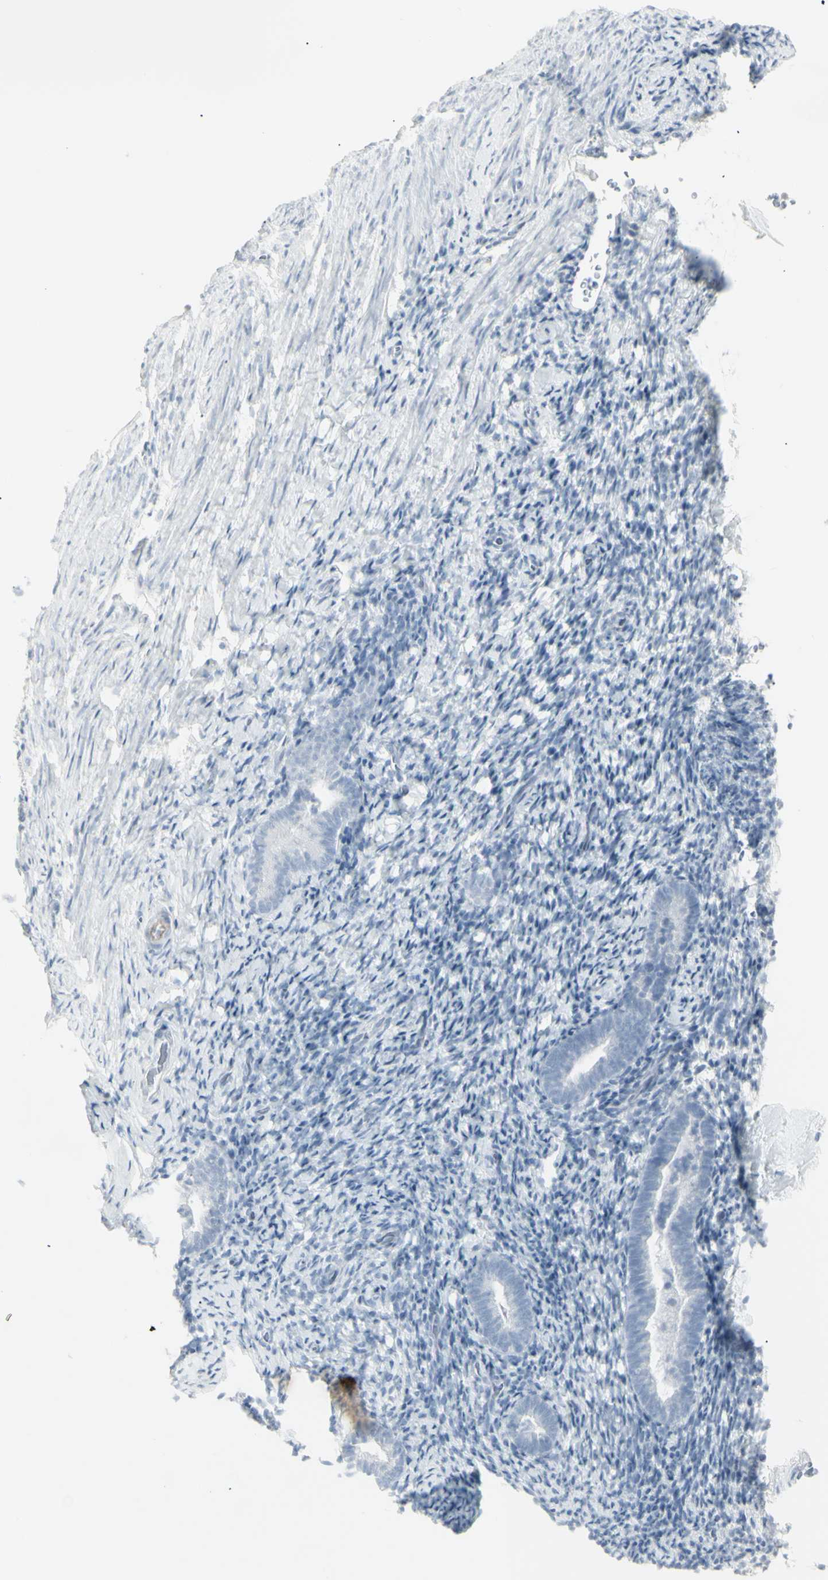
{"staining": {"intensity": "negative", "quantity": "none", "location": "none"}, "tissue": "endometrium", "cell_type": "Cells in endometrial stroma", "image_type": "normal", "snomed": [{"axis": "morphology", "description": "Normal tissue, NOS"}, {"axis": "topography", "description": "Endometrium"}], "caption": "Endometrium was stained to show a protein in brown. There is no significant staining in cells in endometrial stroma. Brightfield microscopy of immunohistochemistry (IHC) stained with DAB (brown) and hematoxylin (blue), captured at high magnification.", "gene": "YBX2", "patient": {"sex": "female", "age": 51}}